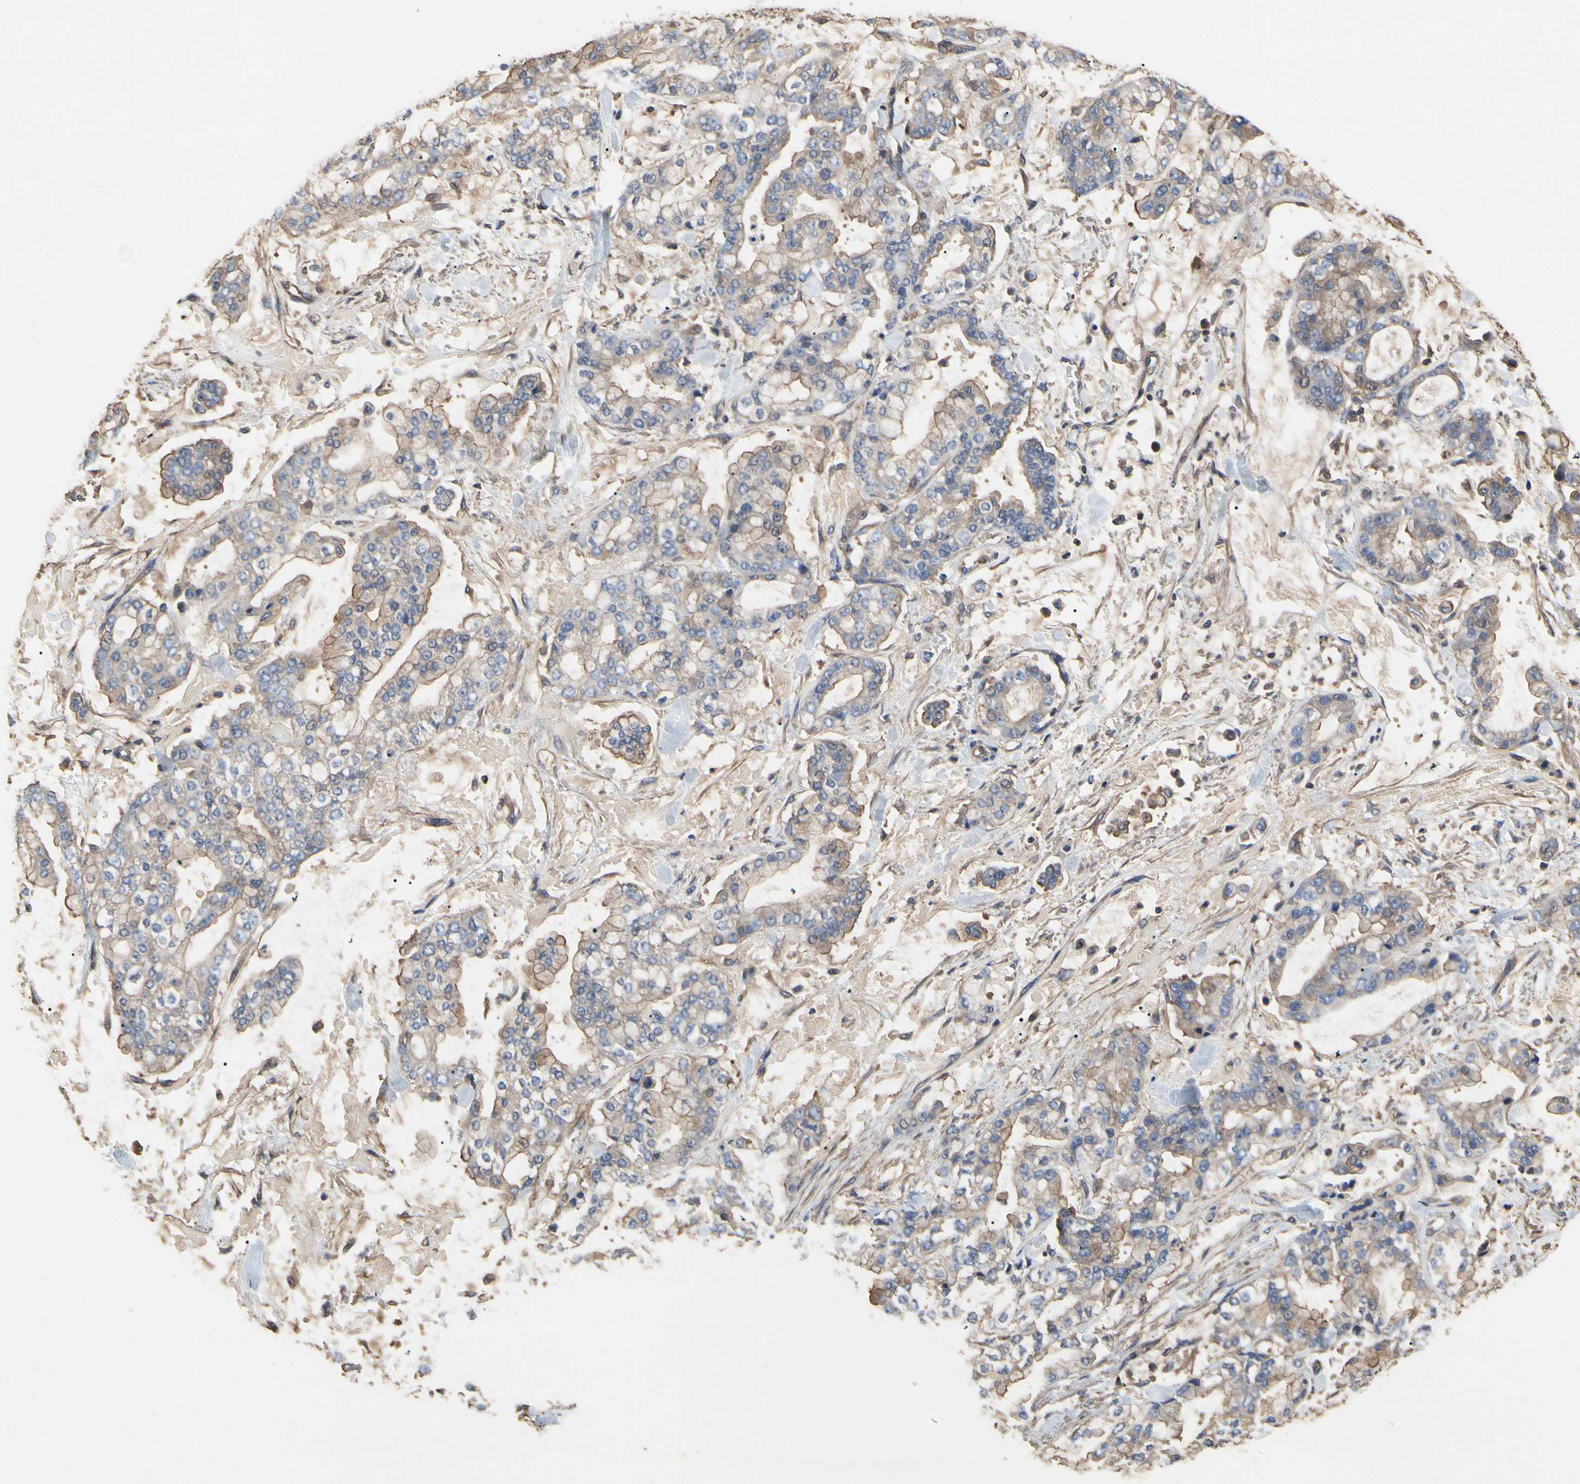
{"staining": {"intensity": "moderate", "quantity": "25%-75%", "location": "cytoplasmic/membranous"}, "tissue": "stomach cancer", "cell_type": "Tumor cells", "image_type": "cancer", "snomed": [{"axis": "morphology", "description": "Normal tissue, NOS"}, {"axis": "morphology", "description": "Adenocarcinoma, NOS"}, {"axis": "topography", "description": "Stomach, upper"}, {"axis": "topography", "description": "Stomach"}], "caption": "Immunohistochemical staining of adenocarcinoma (stomach) exhibits medium levels of moderate cytoplasmic/membranous staining in about 25%-75% of tumor cells. (brown staining indicates protein expression, while blue staining denotes nuclei).", "gene": "PDZK1", "patient": {"sex": "male", "age": 76}}